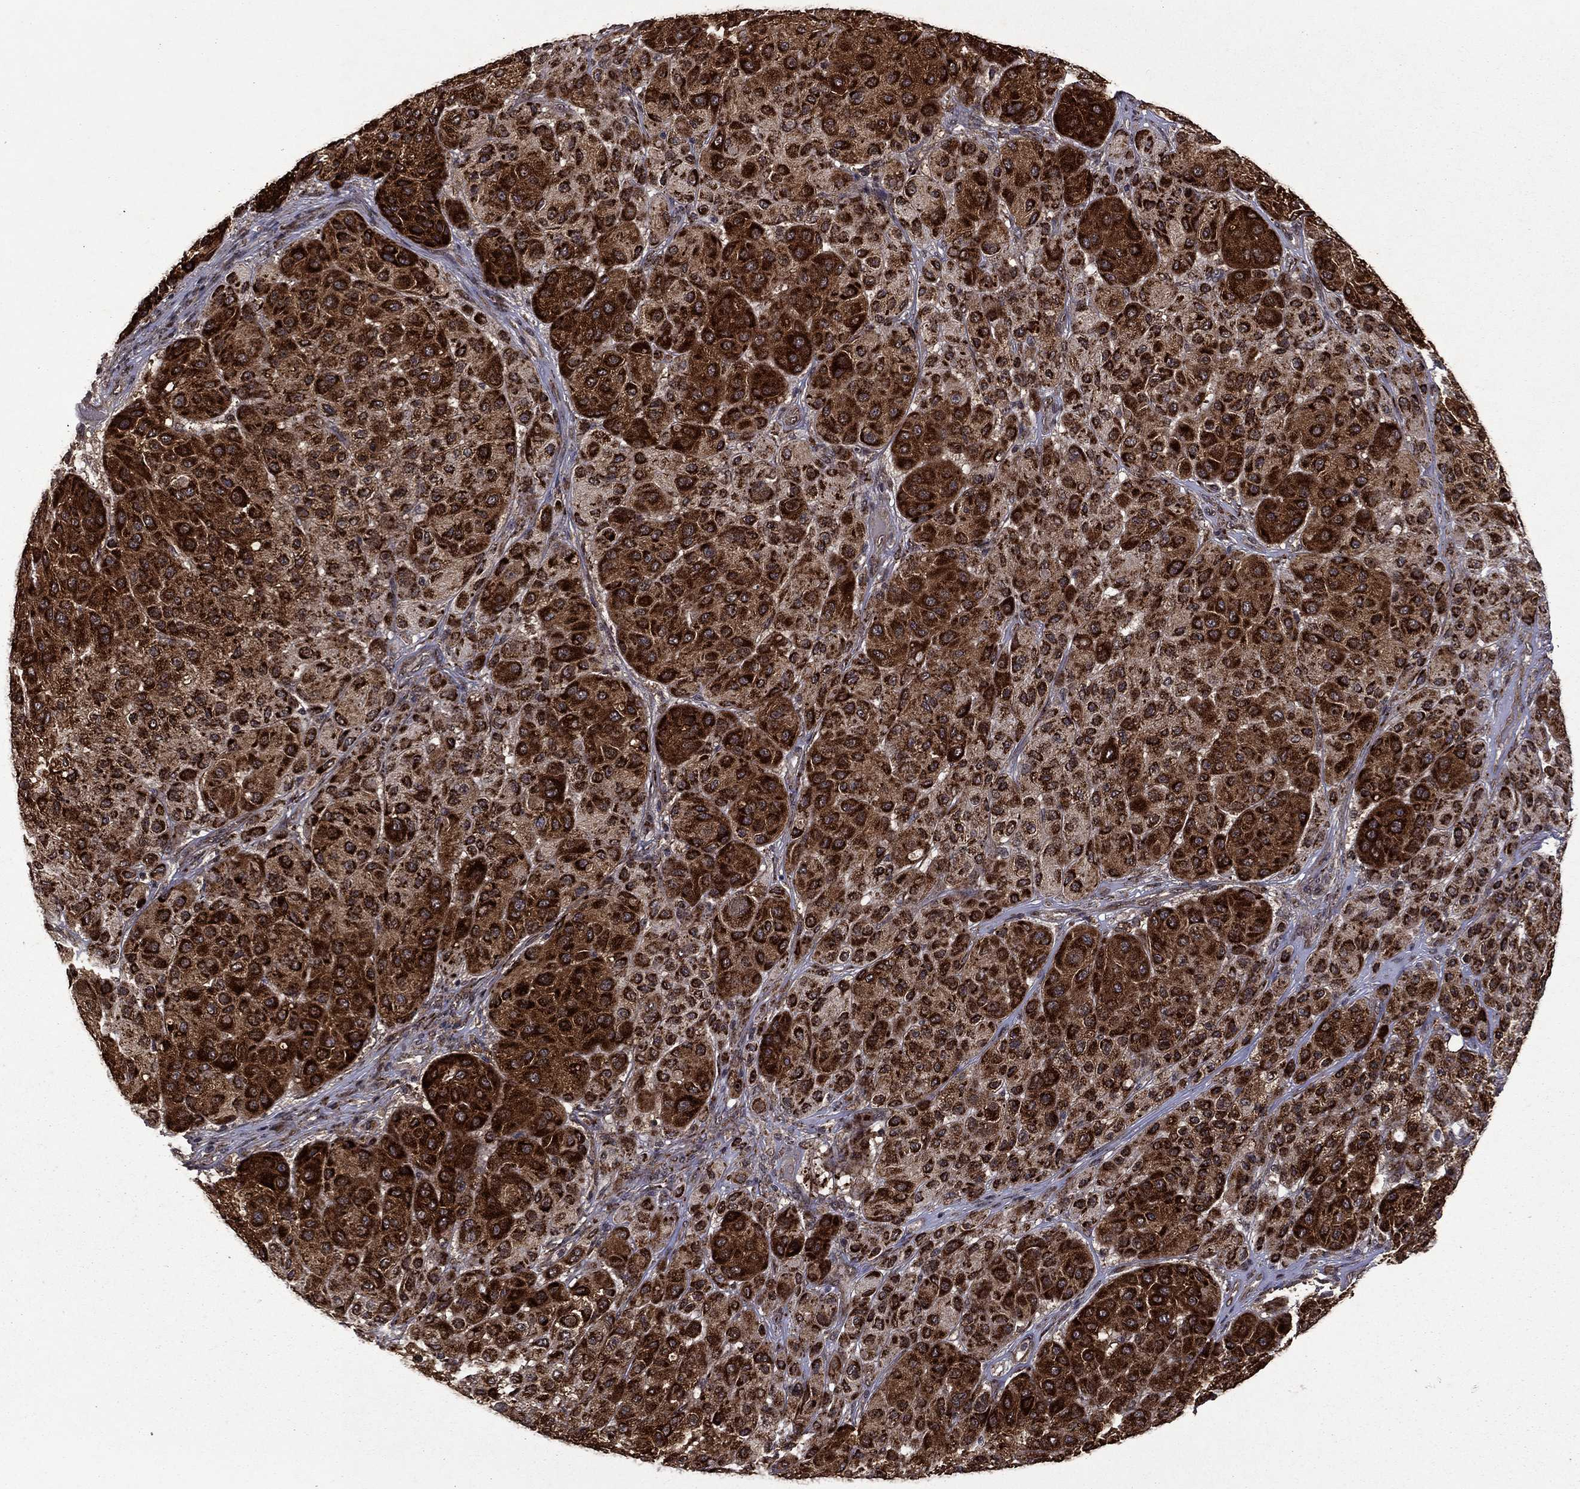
{"staining": {"intensity": "strong", "quantity": ">75%", "location": "cytoplasmic/membranous"}, "tissue": "melanoma", "cell_type": "Tumor cells", "image_type": "cancer", "snomed": [{"axis": "morphology", "description": "Malignant melanoma, Metastatic site"}, {"axis": "topography", "description": "Smooth muscle"}], "caption": "Immunohistochemistry (DAB (3,3'-diaminobenzidine)) staining of malignant melanoma (metastatic site) displays strong cytoplasmic/membranous protein staining in approximately >75% of tumor cells. (DAB = brown stain, brightfield microscopy at high magnification).", "gene": "ITM2B", "patient": {"sex": "male", "age": 41}}